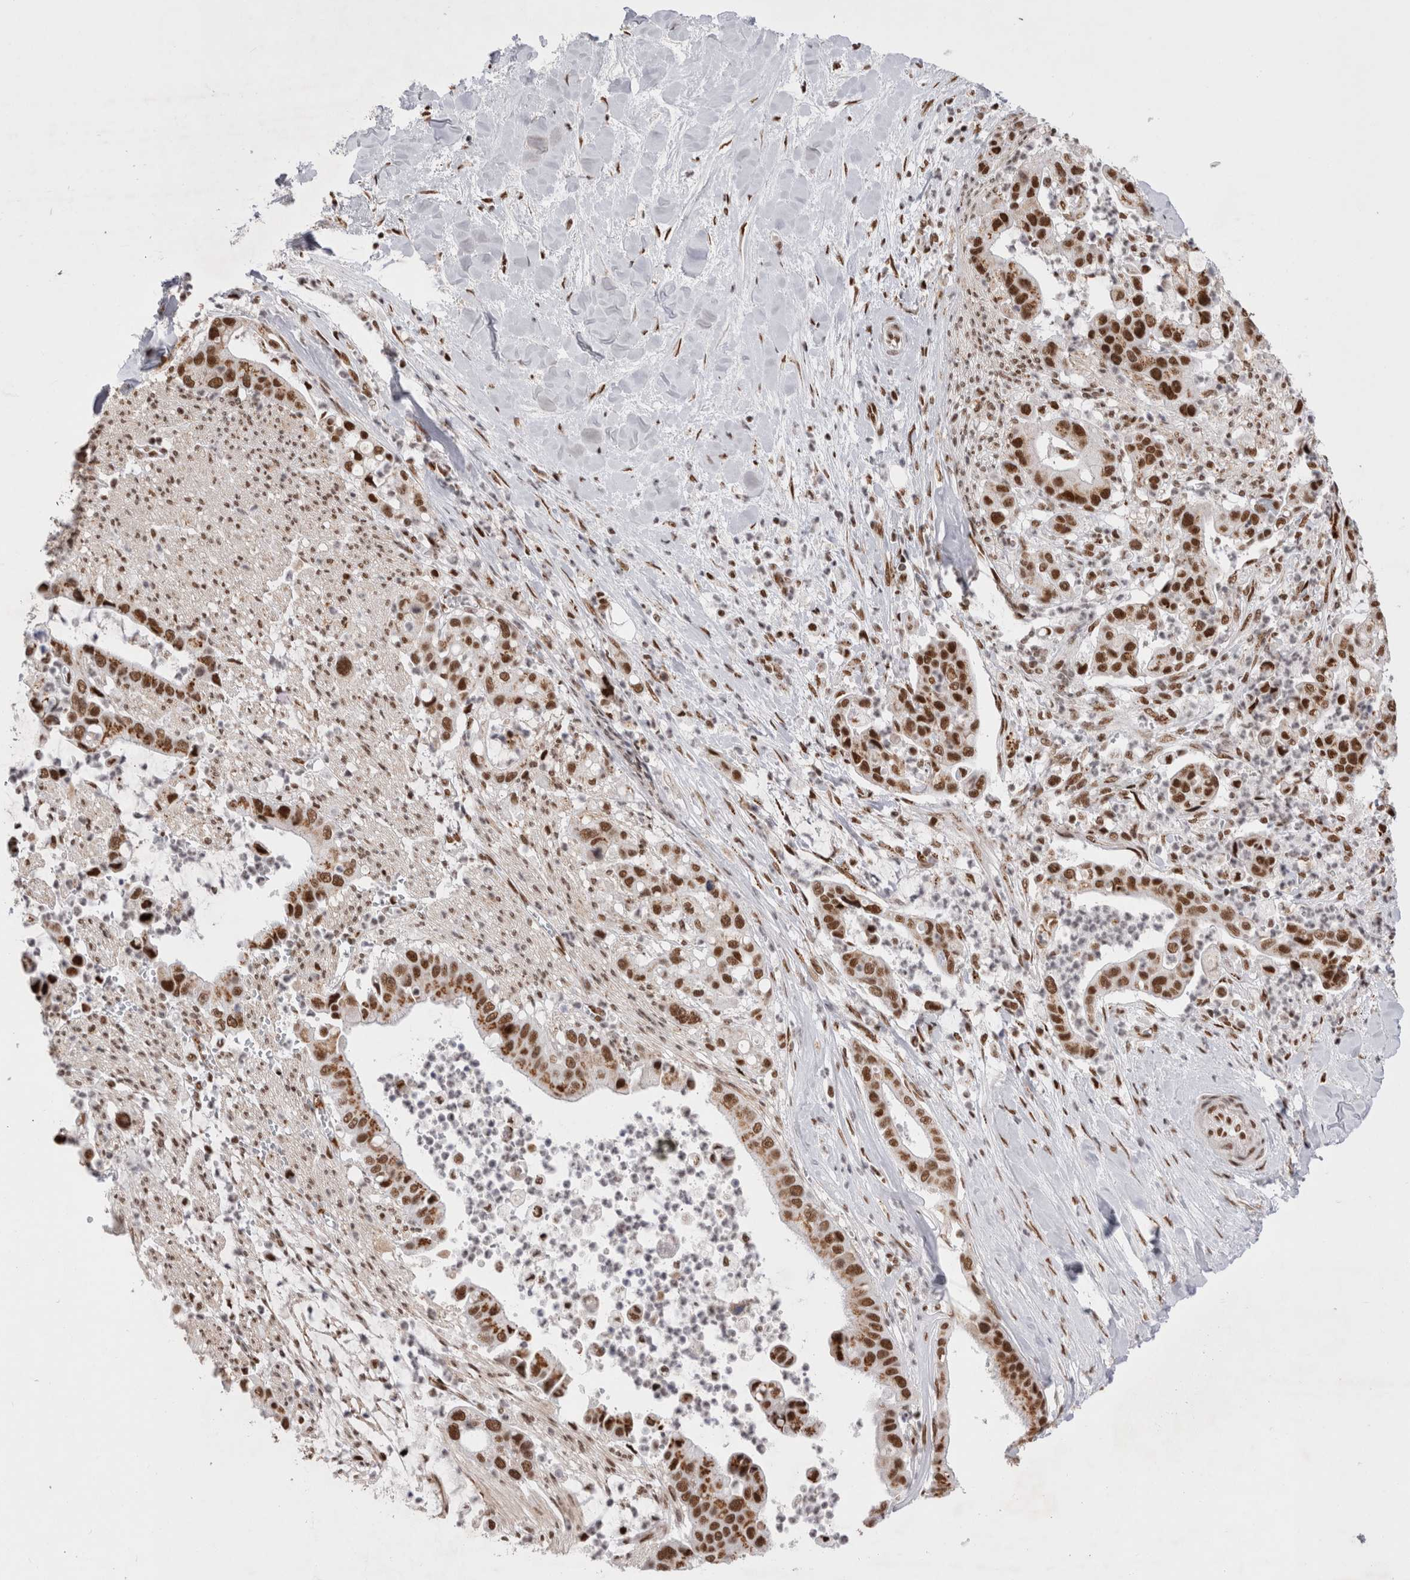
{"staining": {"intensity": "strong", "quantity": ">75%", "location": "nuclear"}, "tissue": "liver cancer", "cell_type": "Tumor cells", "image_type": "cancer", "snomed": [{"axis": "morphology", "description": "Cholangiocarcinoma"}, {"axis": "topography", "description": "Liver"}], "caption": "Cholangiocarcinoma (liver) was stained to show a protein in brown. There is high levels of strong nuclear expression in about >75% of tumor cells.", "gene": "EYA2", "patient": {"sex": "female", "age": 54}}